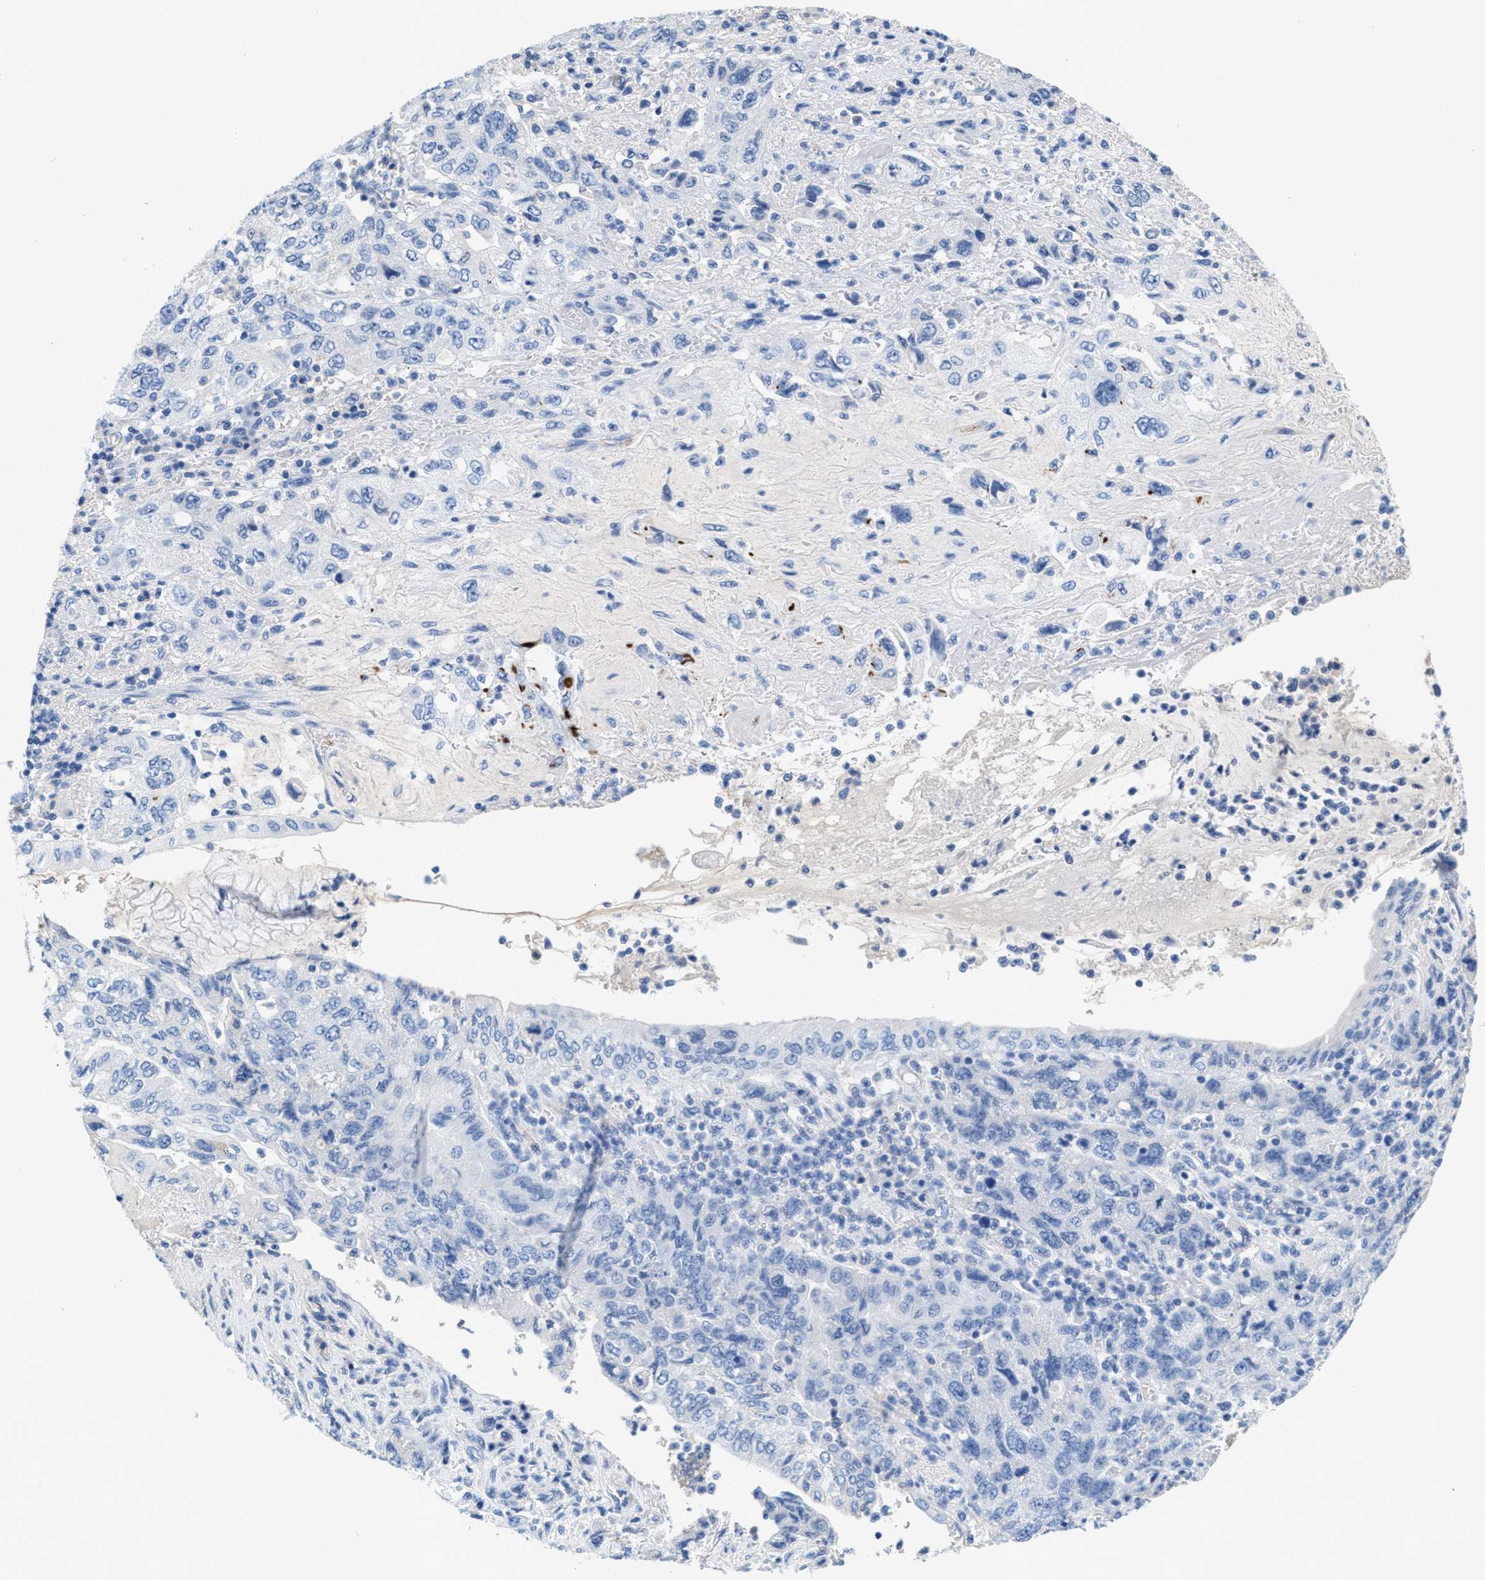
{"staining": {"intensity": "negative", "quantity": "none", "location": "none"}, "tissue": "pancreatic cancer", "cell_type": "Tumor cells", "image_type": "cancer", "snomed": [{"axis": "morphology", "description": "Adenocarcinoma, NOS"}, {"axis": "topography", "description": "Pancreas"}], "caption": "Immunohistochemistry histopathology image of pancreatic cancer (adenocarcinoma) stained for a protein (brown), which exhibits no staining in tumor cells.", "gene": "SLFN13", "patient": {"sex": "female", "age": 73}}